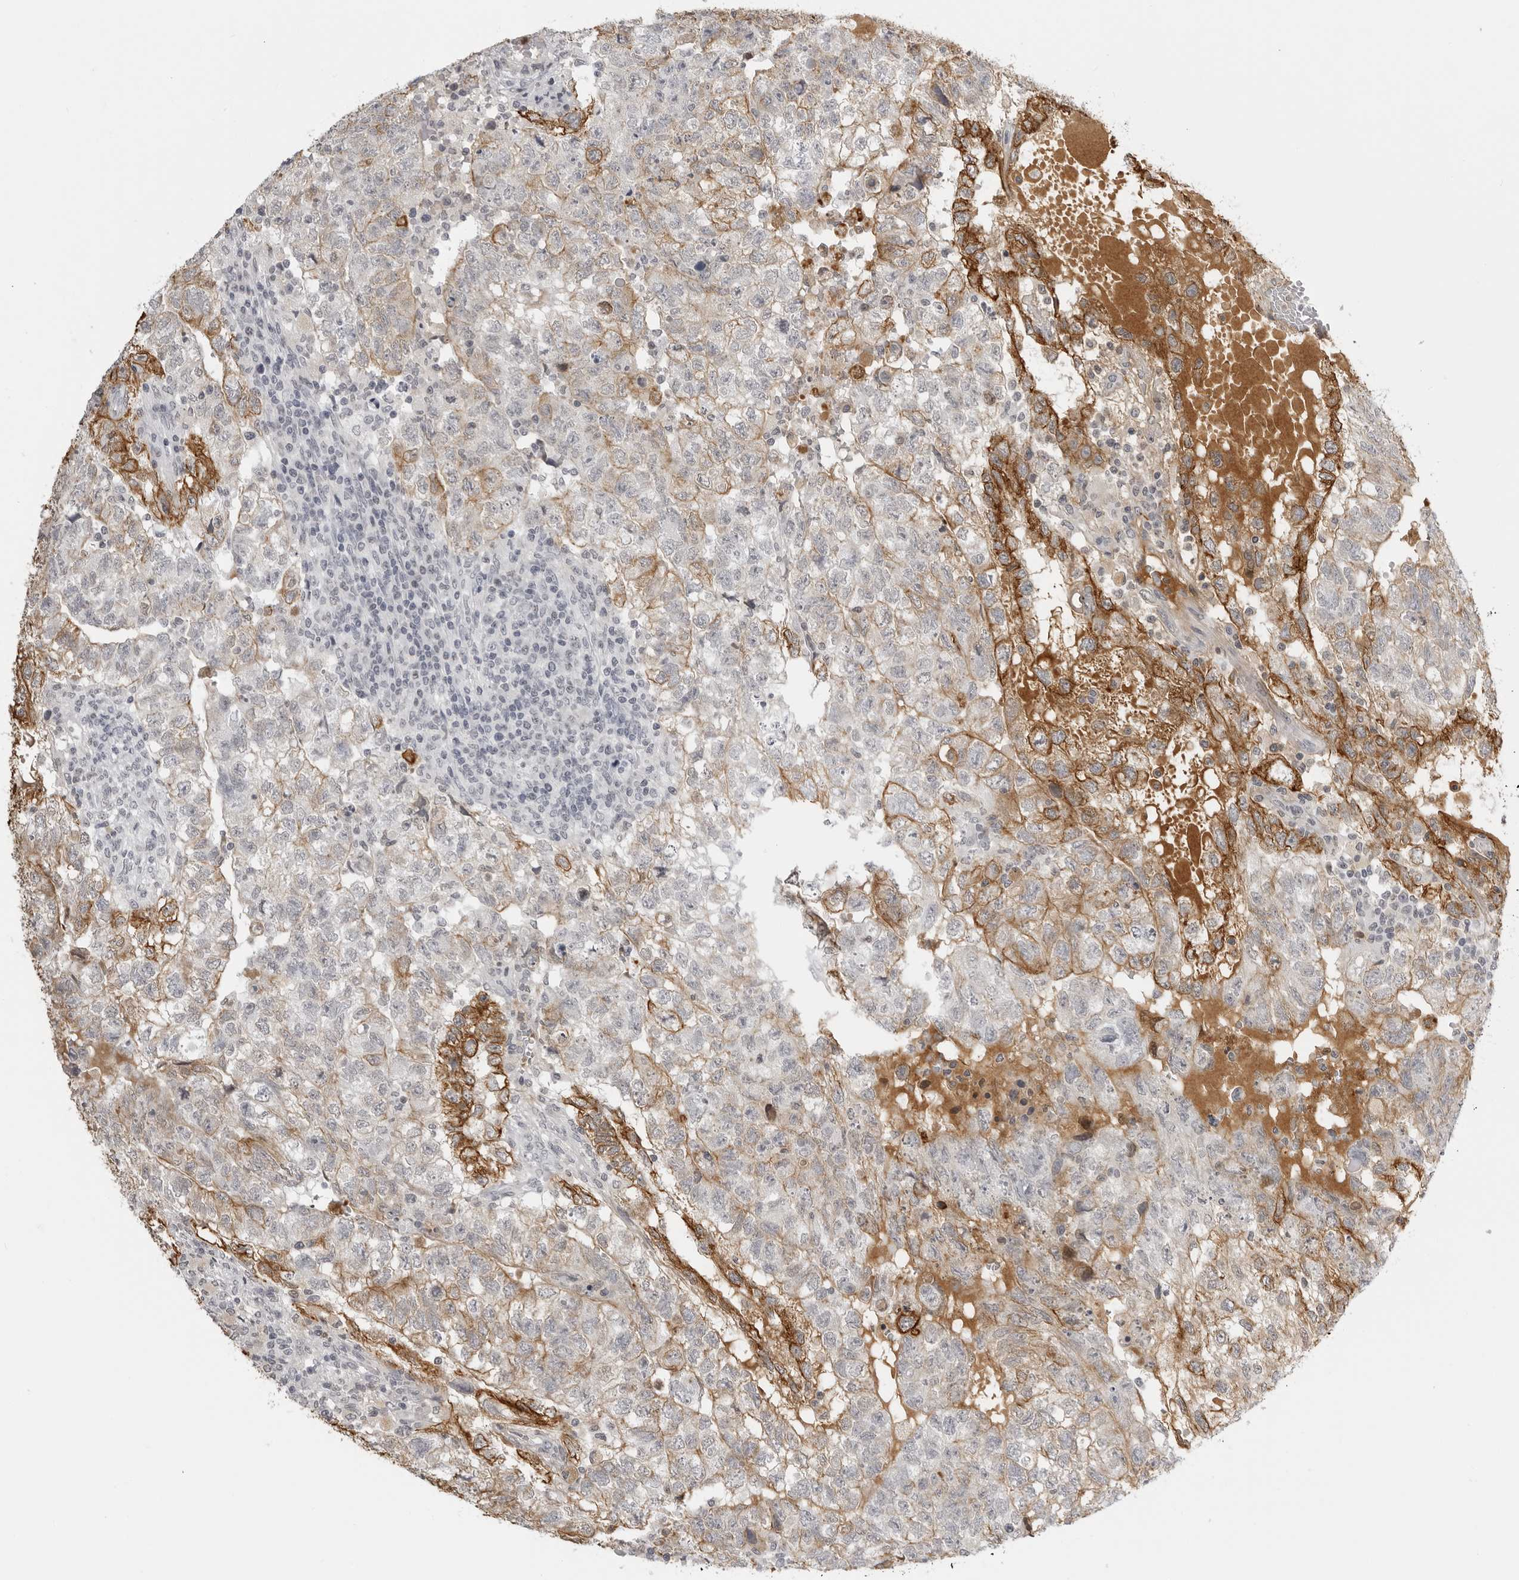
{"staining": {"intensity": "strong", "quantity": "<25%", "location": "cytoplasmic/membranous"}, "tissue": "testis cancer", "cell_type": "Tumor cells", "image_type": "cancer", "snomed": [{"axis": "morphology", "description": "Carcinoma, Embryonal, NOS"}, {"axis": "topography", "description": "Testis"}], "caption": "Testis cancer stained for a protein demonstrates strong cytoplasmic/membranous positivity in tumor cells.", "gene": "SERPINF2", "patient": {"sex": "male", "age": 36}}